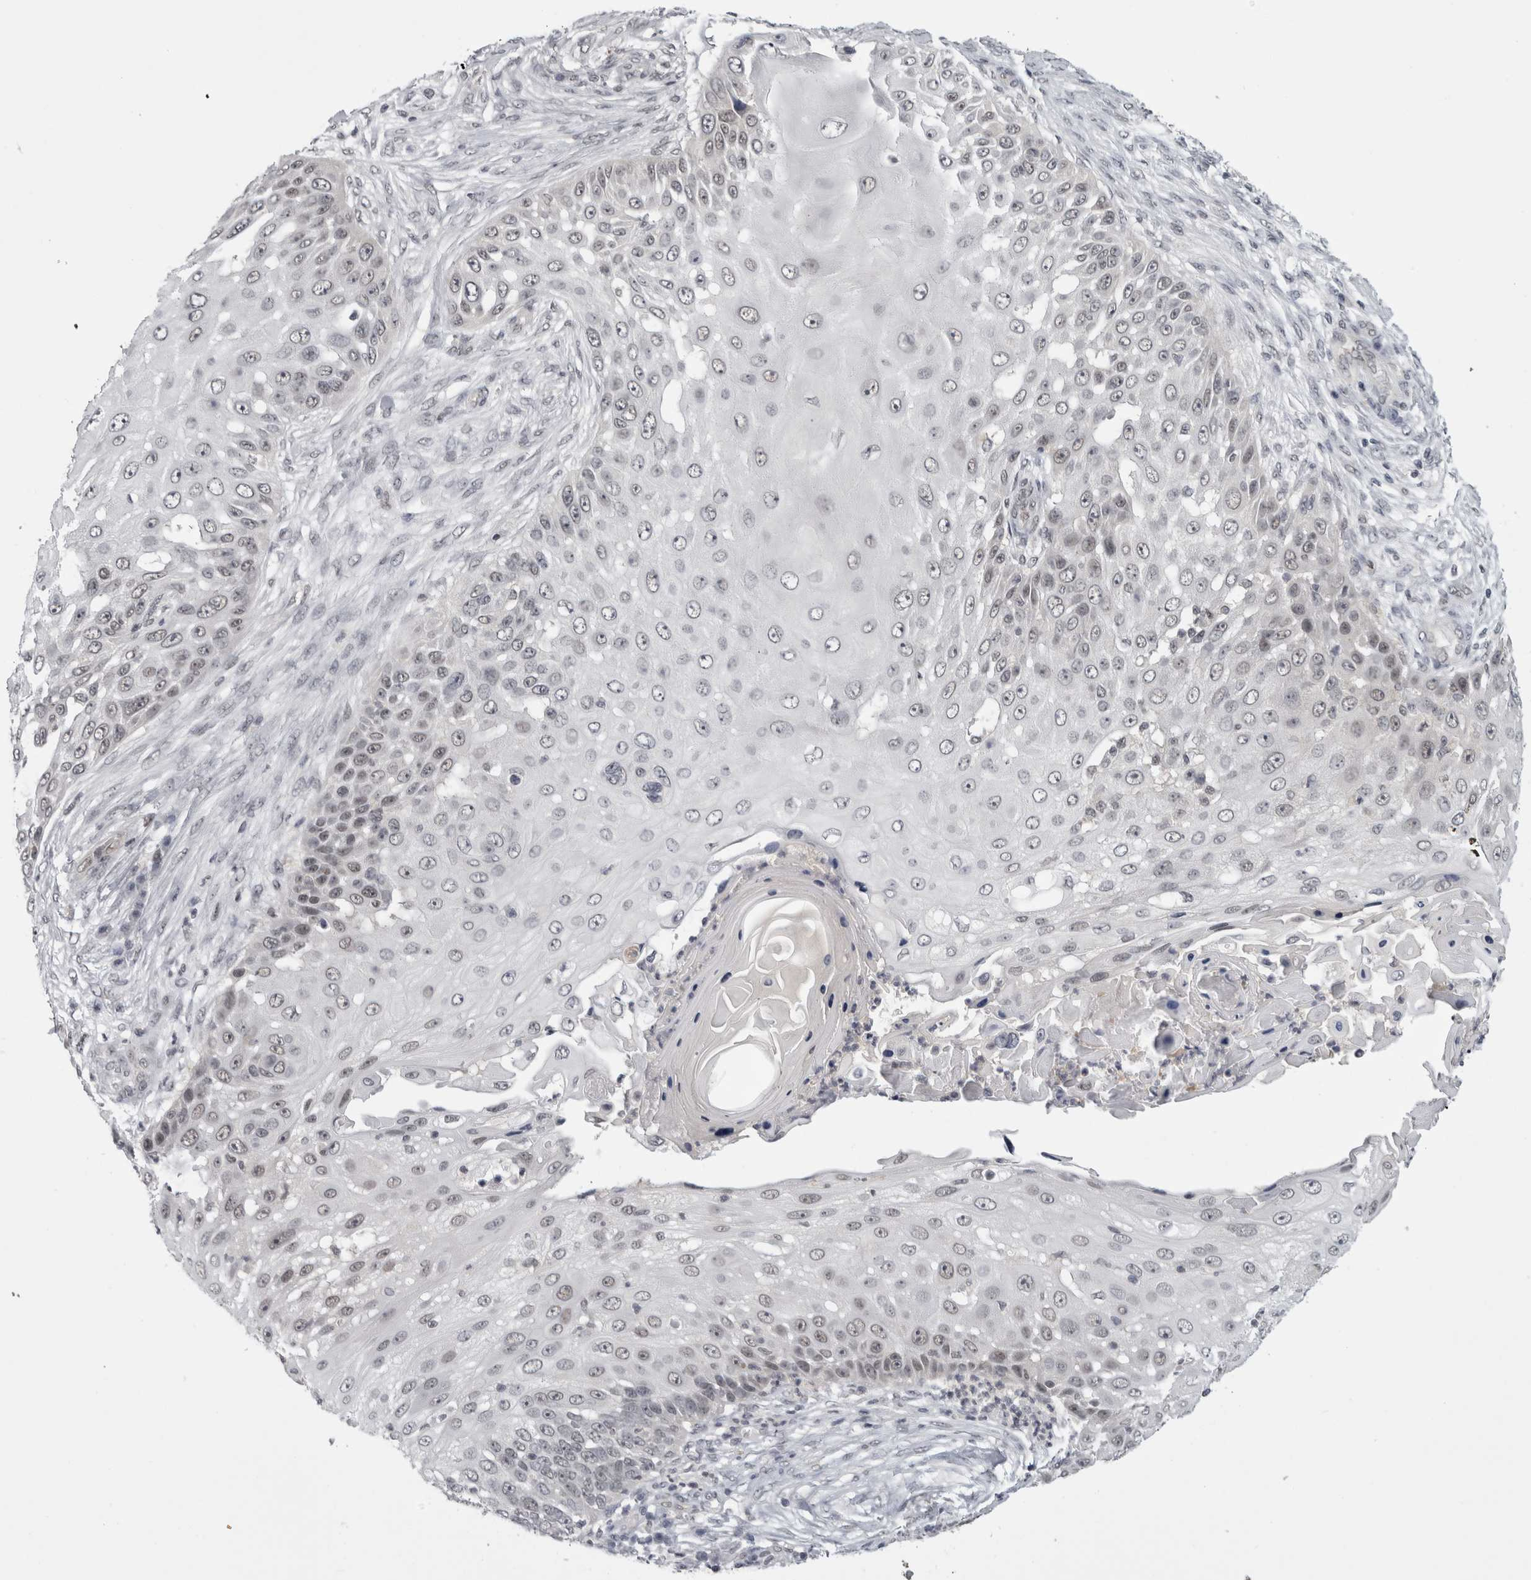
{"staining": {"intensity": "weak", "quantity": "<25%", "location": "nuclear"}, "tissue": "skin cancer", "cell_type": "Tumor cells", "image_type": "cancer", "snomed": [{"axis": "morphology", "description": "Squamous cell carcinoma, NOS"}, {"axis": "topography", "description": "Skin"}], "caption": "Immunohistochemistry histopathology image of neoplastic tissue: skin cancer (squamous cell carcinoma) stained with DAB (3,3'-diaminobenzidine) reveals no significant protein staining in tumor cells.", "gene": "PSMB2", "patient": {"sex": "female", "age": 44}}